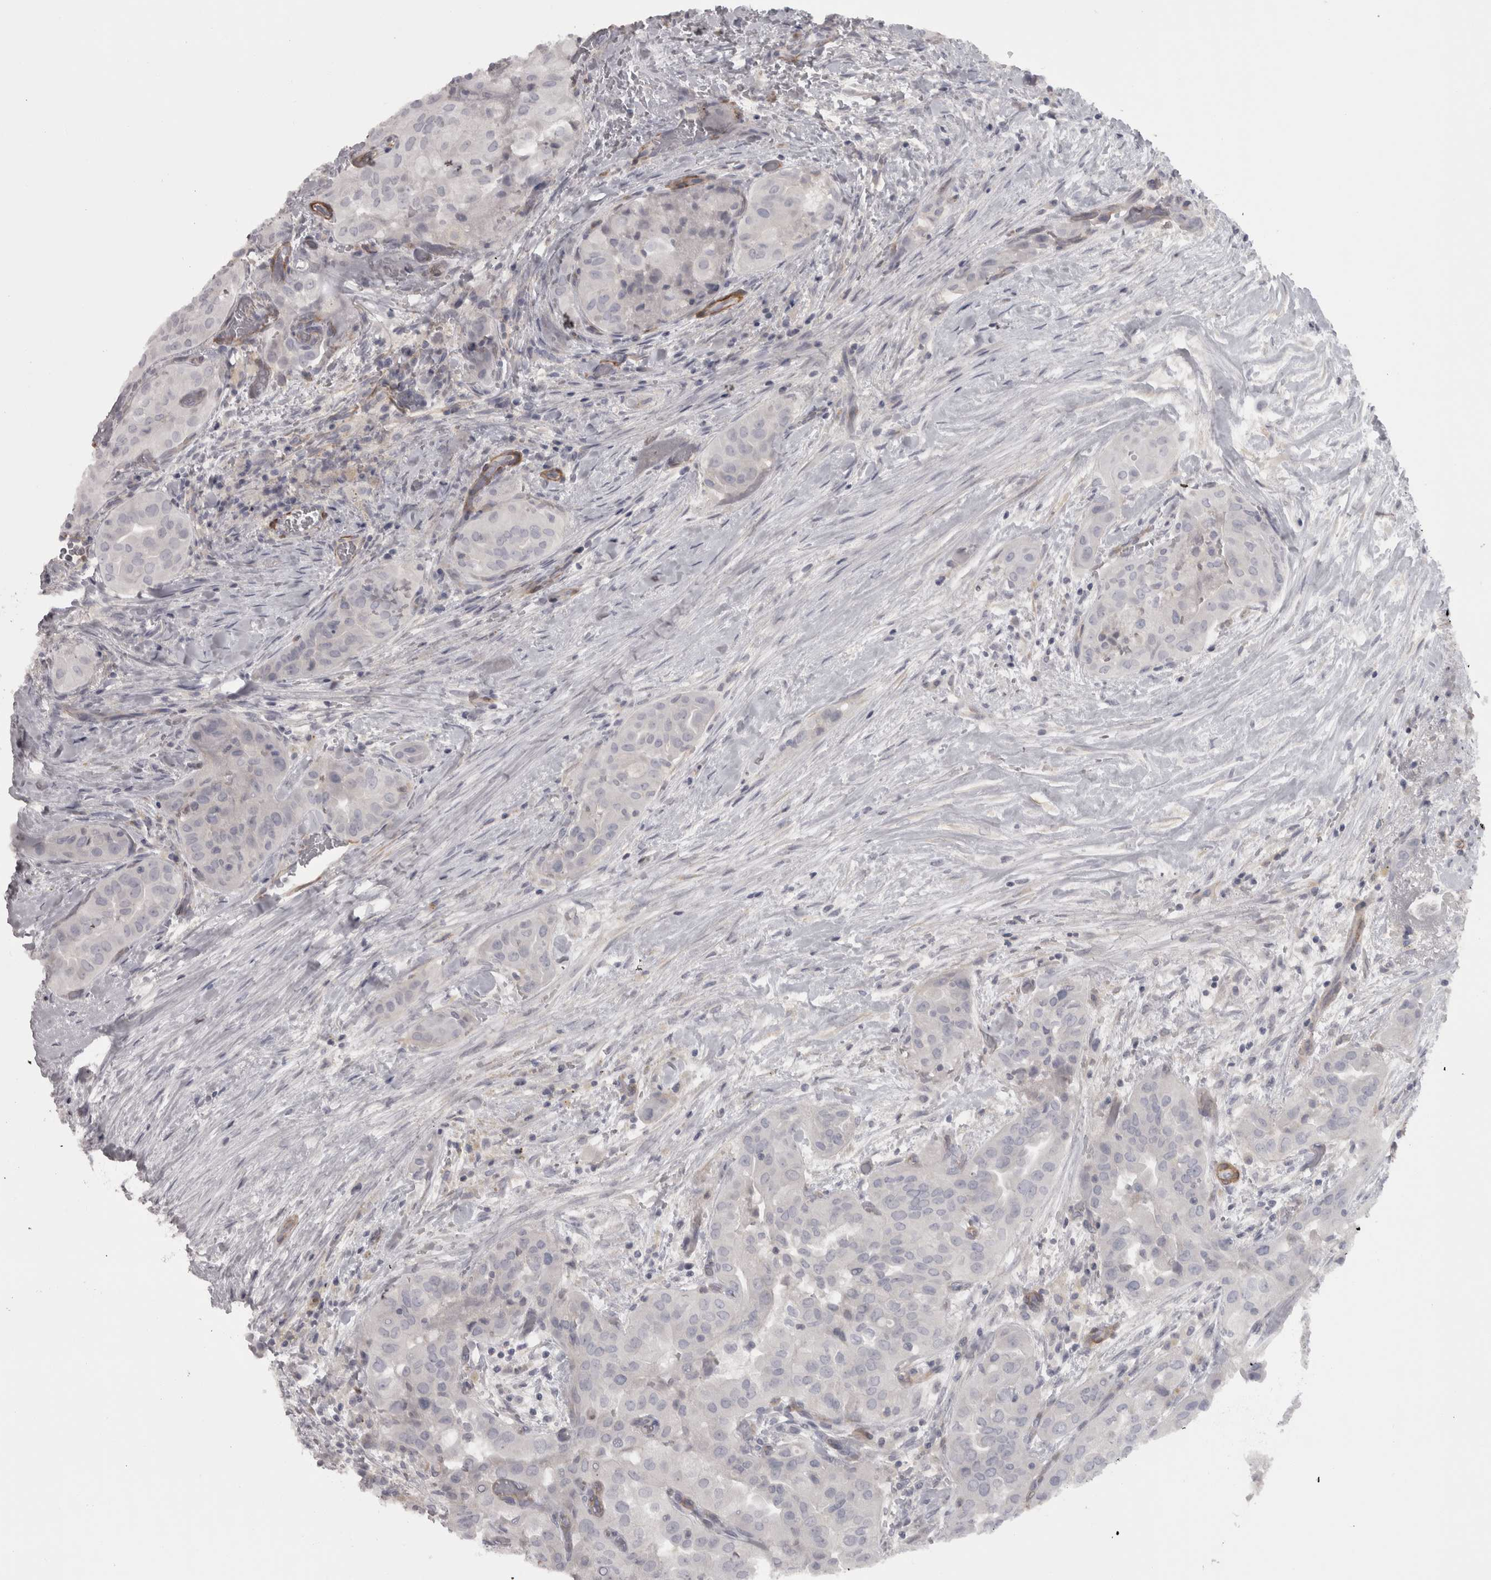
{"staining": {"intensity": "negative", "quantity": "none", "location": "none"}, "tissue": "thyroid cancer", "cell_type": "Tumor cells", "image_type": "cancer", "snomed": [{"axis": "morphology", "description": "Papillary adenocarcinoma, NOS"}, {"axis": "topography", "description": "Thyroid gland"}], "caption": "A histopathology image of human thyroid papillary adenocarcinoma is negative for staining in tumor cells. (DAB (3,3'-diaminobenzidine) immunohistochemistry (IHC) visualized using brightfield microscopy, high magnification).", "gene": "PPP1R12B", "patient": {"sex": "female", "age": 59}}